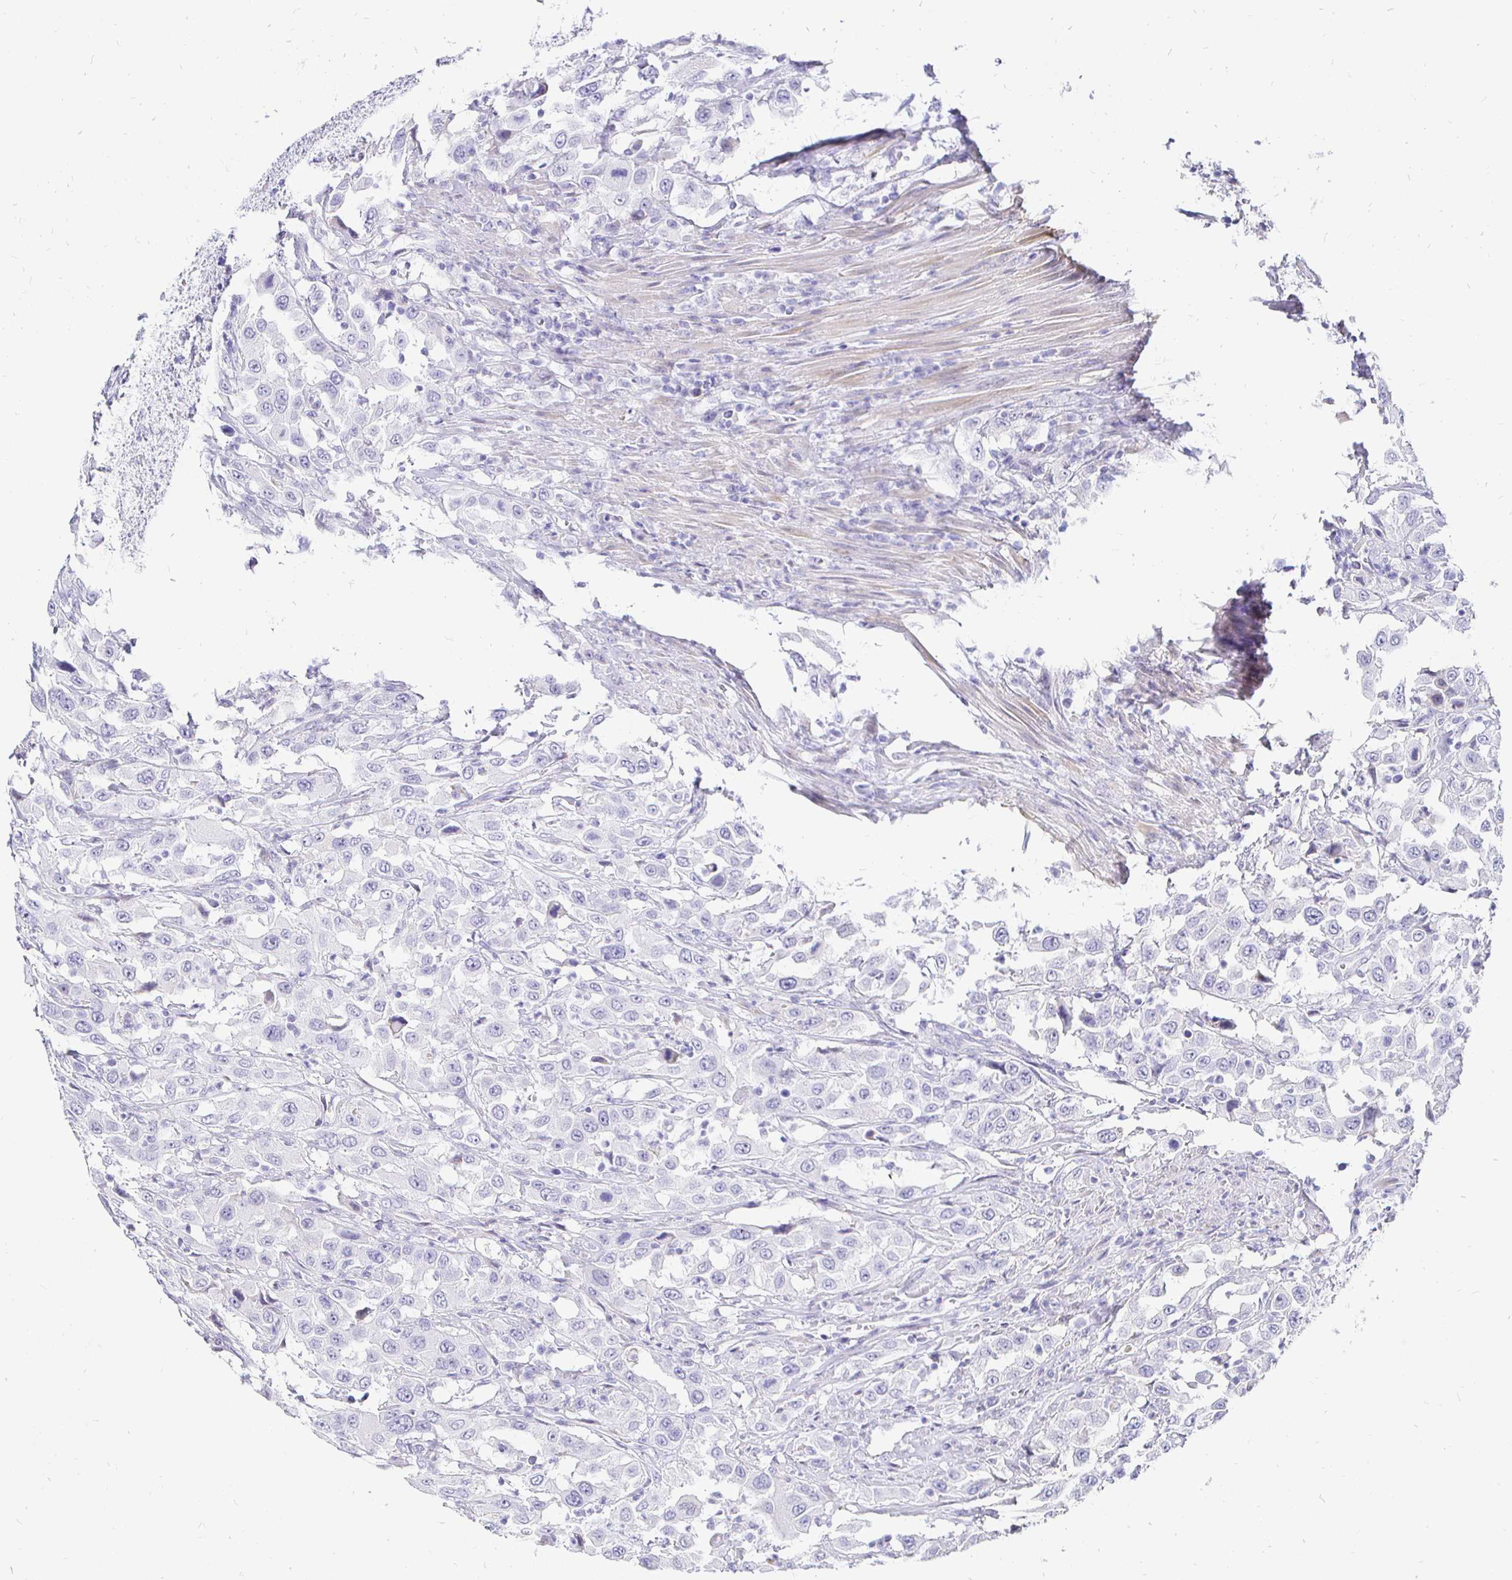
{"staining": {"intensity": "negative", "quantity": "none", "location": "none"}, "tissue": "urothelial cancer", "cell_type": "Tumor cells", "image_type": "cancer", "snomed": [{"axis": "morphology", "description": "Urothelial carcinoma, High grade"}, {"axis": "topography", "description": "Urinary bladder"}], "caption": "This is a micrograph of immunohistochemistry staining of urothelial cancer, which shows no staining in tumor cells.", "gene": "CR2", "patient": {"sex": "male", "age": 61}}